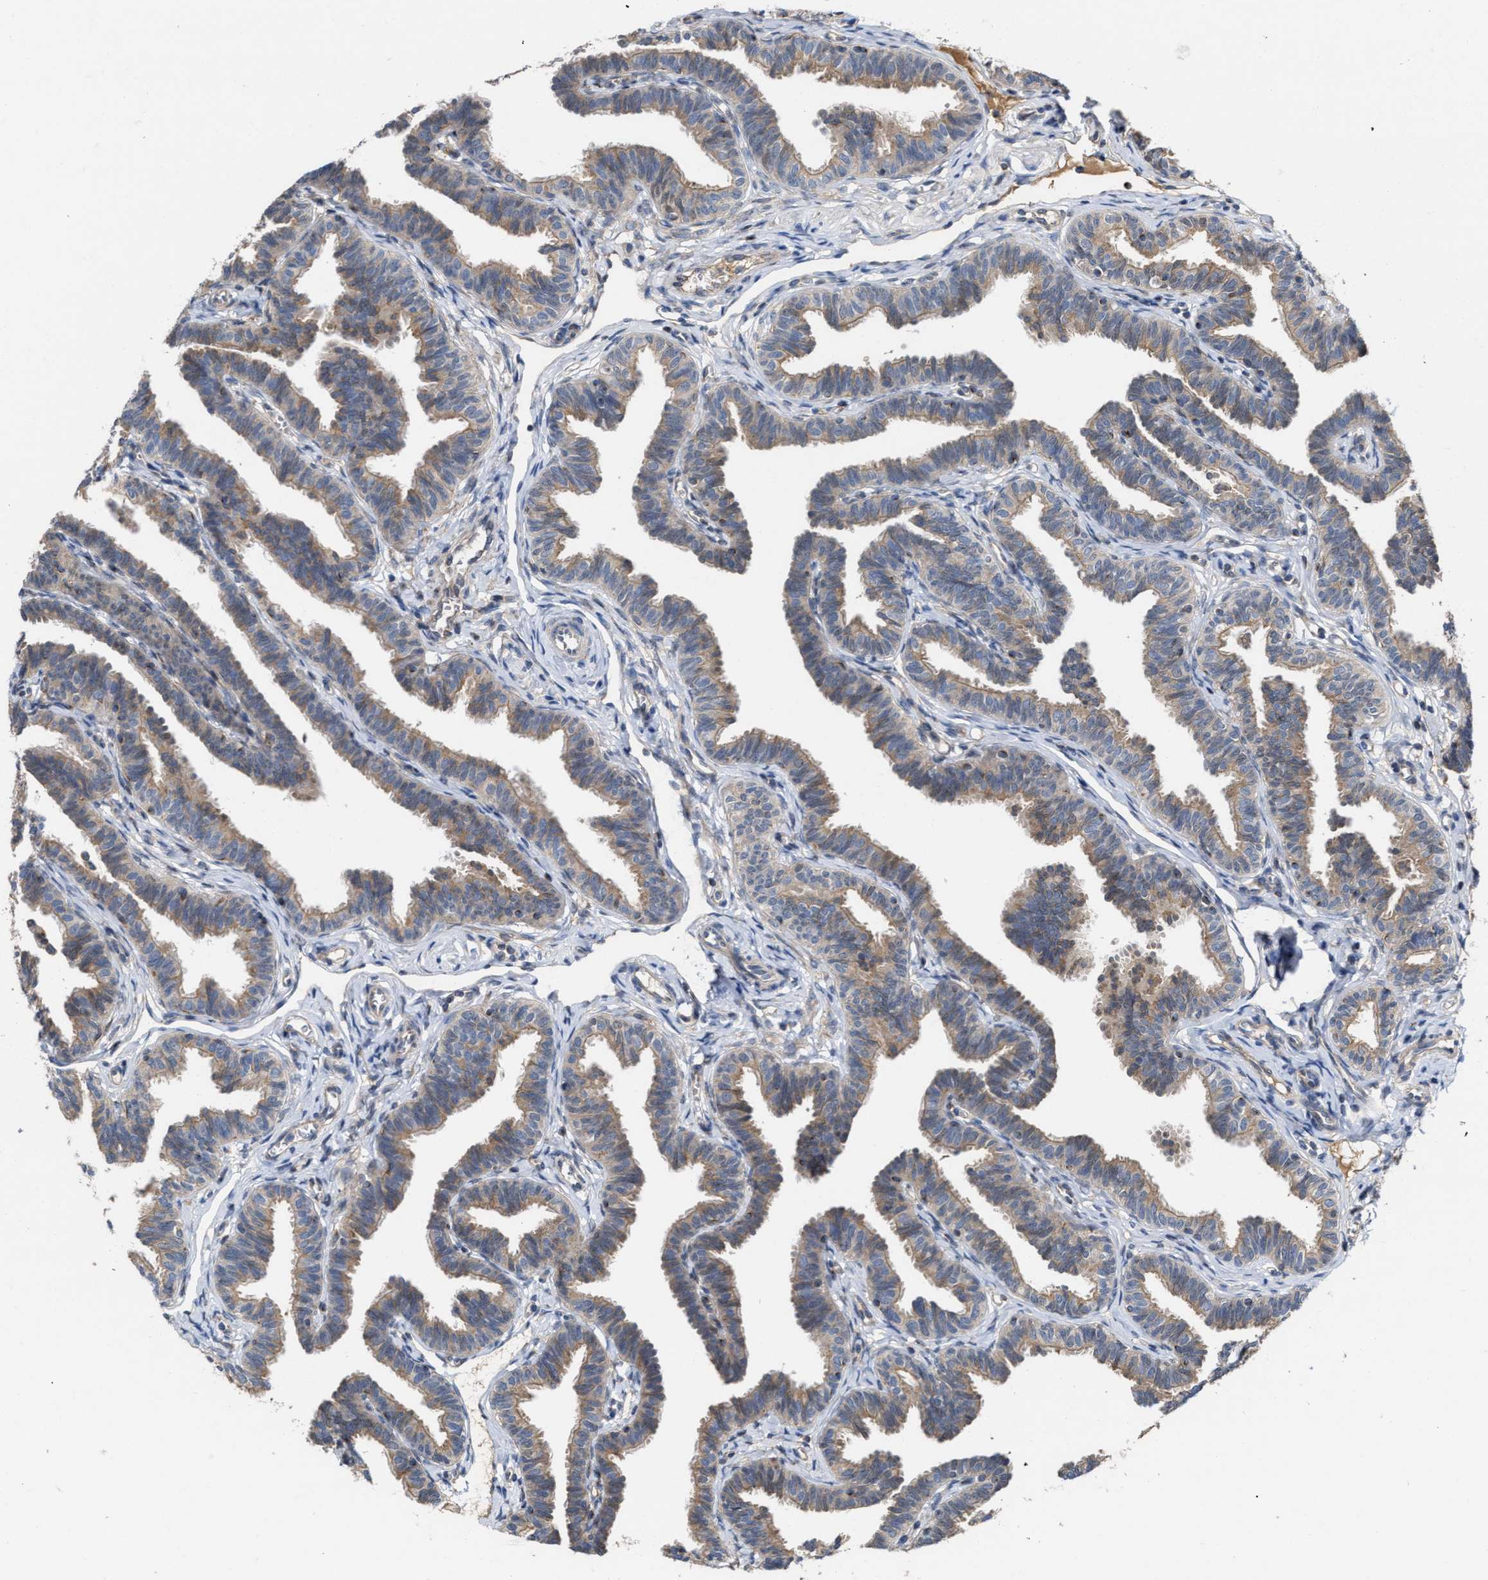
{"staining": {"intensity": "moderate", "quantity": ">75%", "location": "cytoplasmic/membranous"}, "tissue": "fallopian tube", "cell_type": "Glandular cells", "image_type": "normal", "snomed": [{"axis": "morphology", "description": "Normal tissue, NOS"}, {"axis": "topography", "description": "Fallopian tube"}, {"axis": "topography", "description": "Ovary"}], "caption": "High-power microscopy captured an immunohistochemistry histopathology image of unremarkable fallopian tube, revealing moderate cytoplasmic/membranous staining in approximately >75% of glandular cells. (Stains: DAB (3,3'-diaminobenzidine) in brown, nuclei in blue, Microscopy: brightfield microscopy at high magnification).", "gene": "BBLN", "patient": {"sex": "female", "age": 23}}